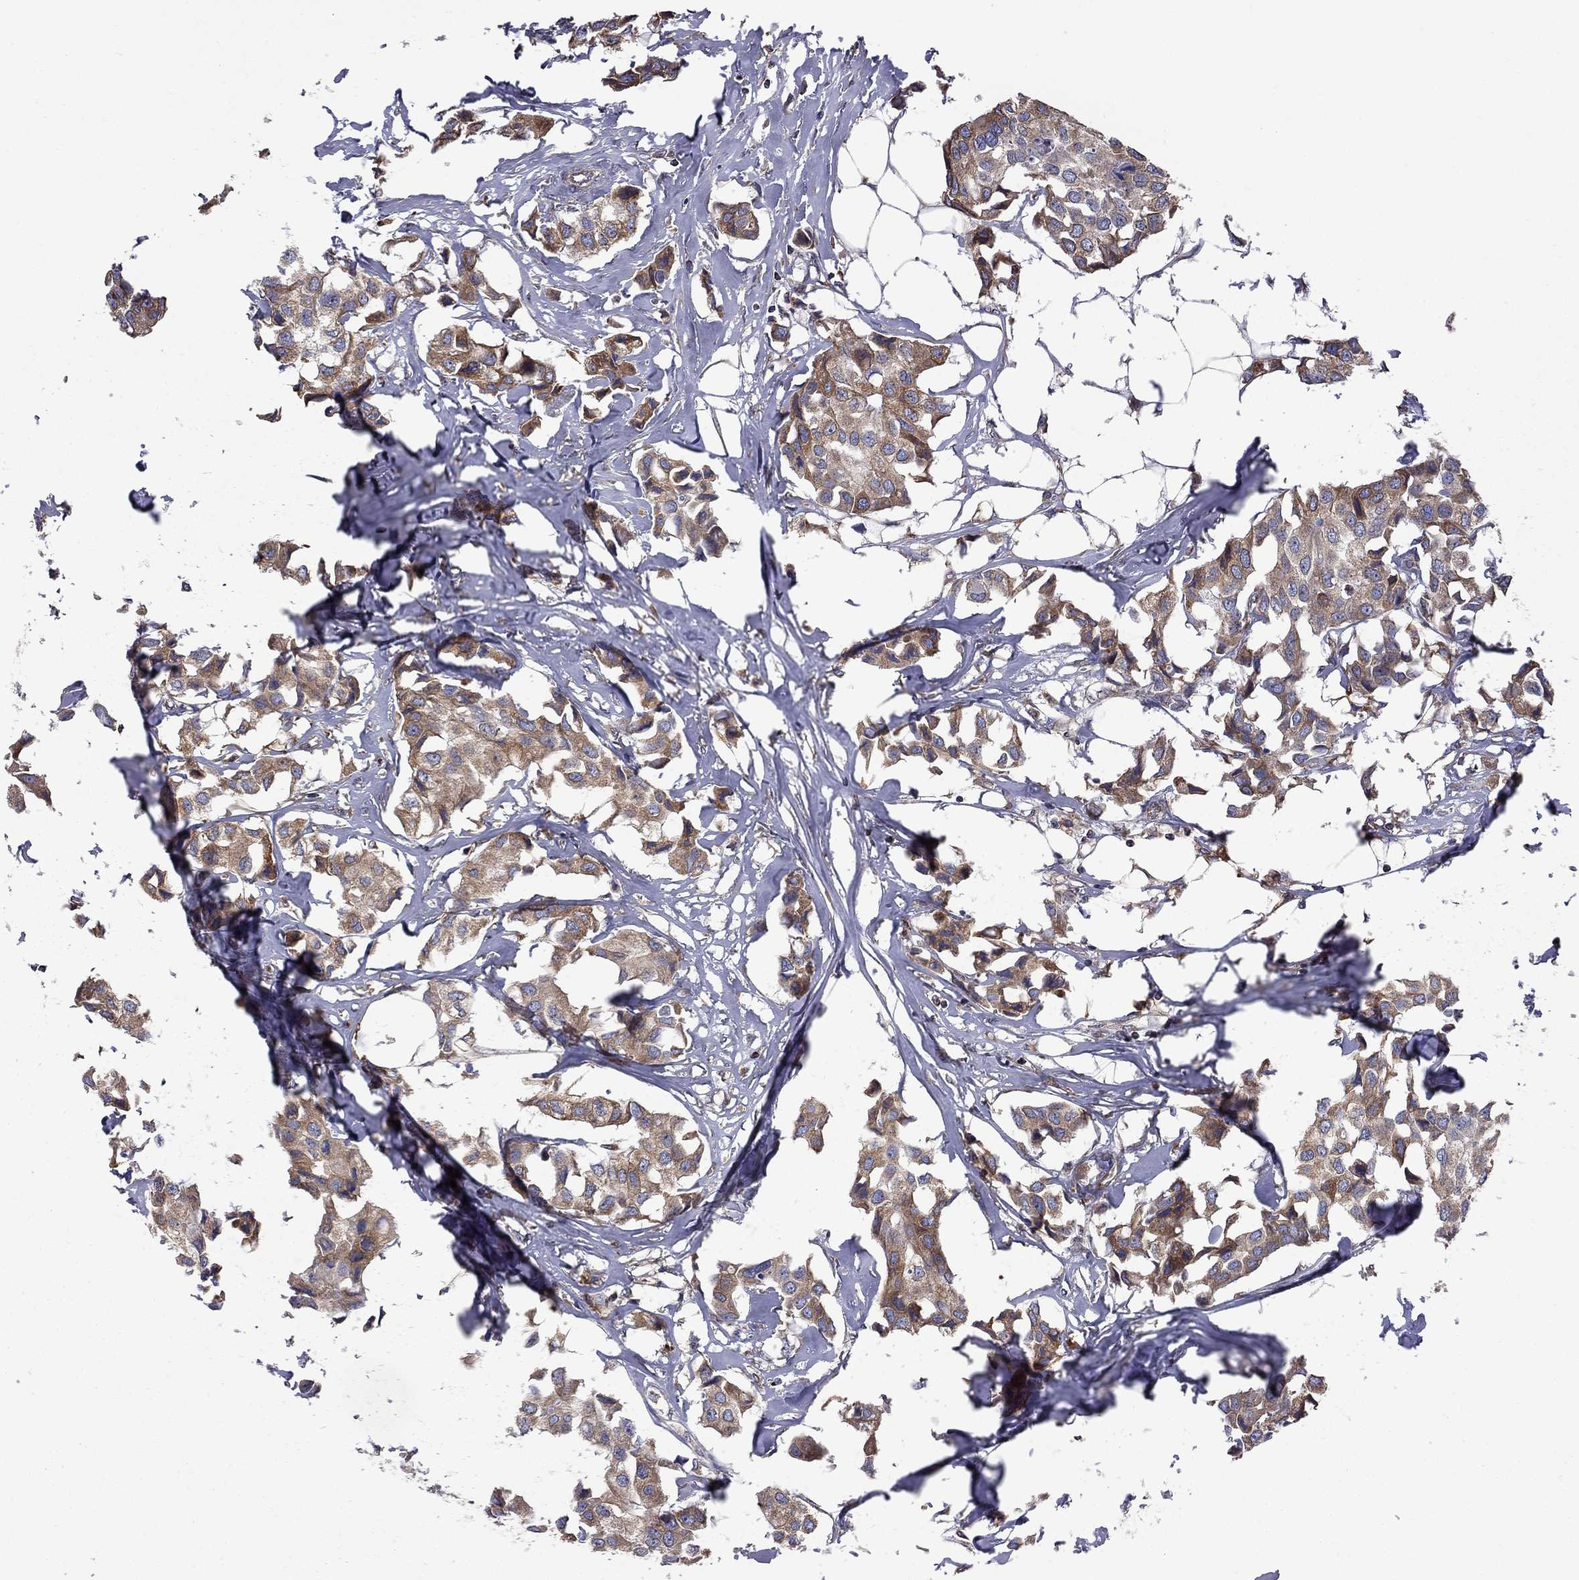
{"staining": {"intensity": "moderate", "quantity": "25%-75%", "location": "cytoplasmic/membranous"}, "tissue": "breast cancer", "cell_type": "Tumor cells", "image_type": "cancer", "snomed": [{"axis": "morphology", "description": "Duct carcinoma"}, {"axis": "topography", "description": "Breast"}], "caption": "This is a photomicrograph of immunohistochemistry staining of intraductal carcinoma (breast), which shows moderate staining in the cytoplasmic/membranous of tumor cells.", "gene": "CLPTM1", "patient": {"sex": "female", "age": 80}}